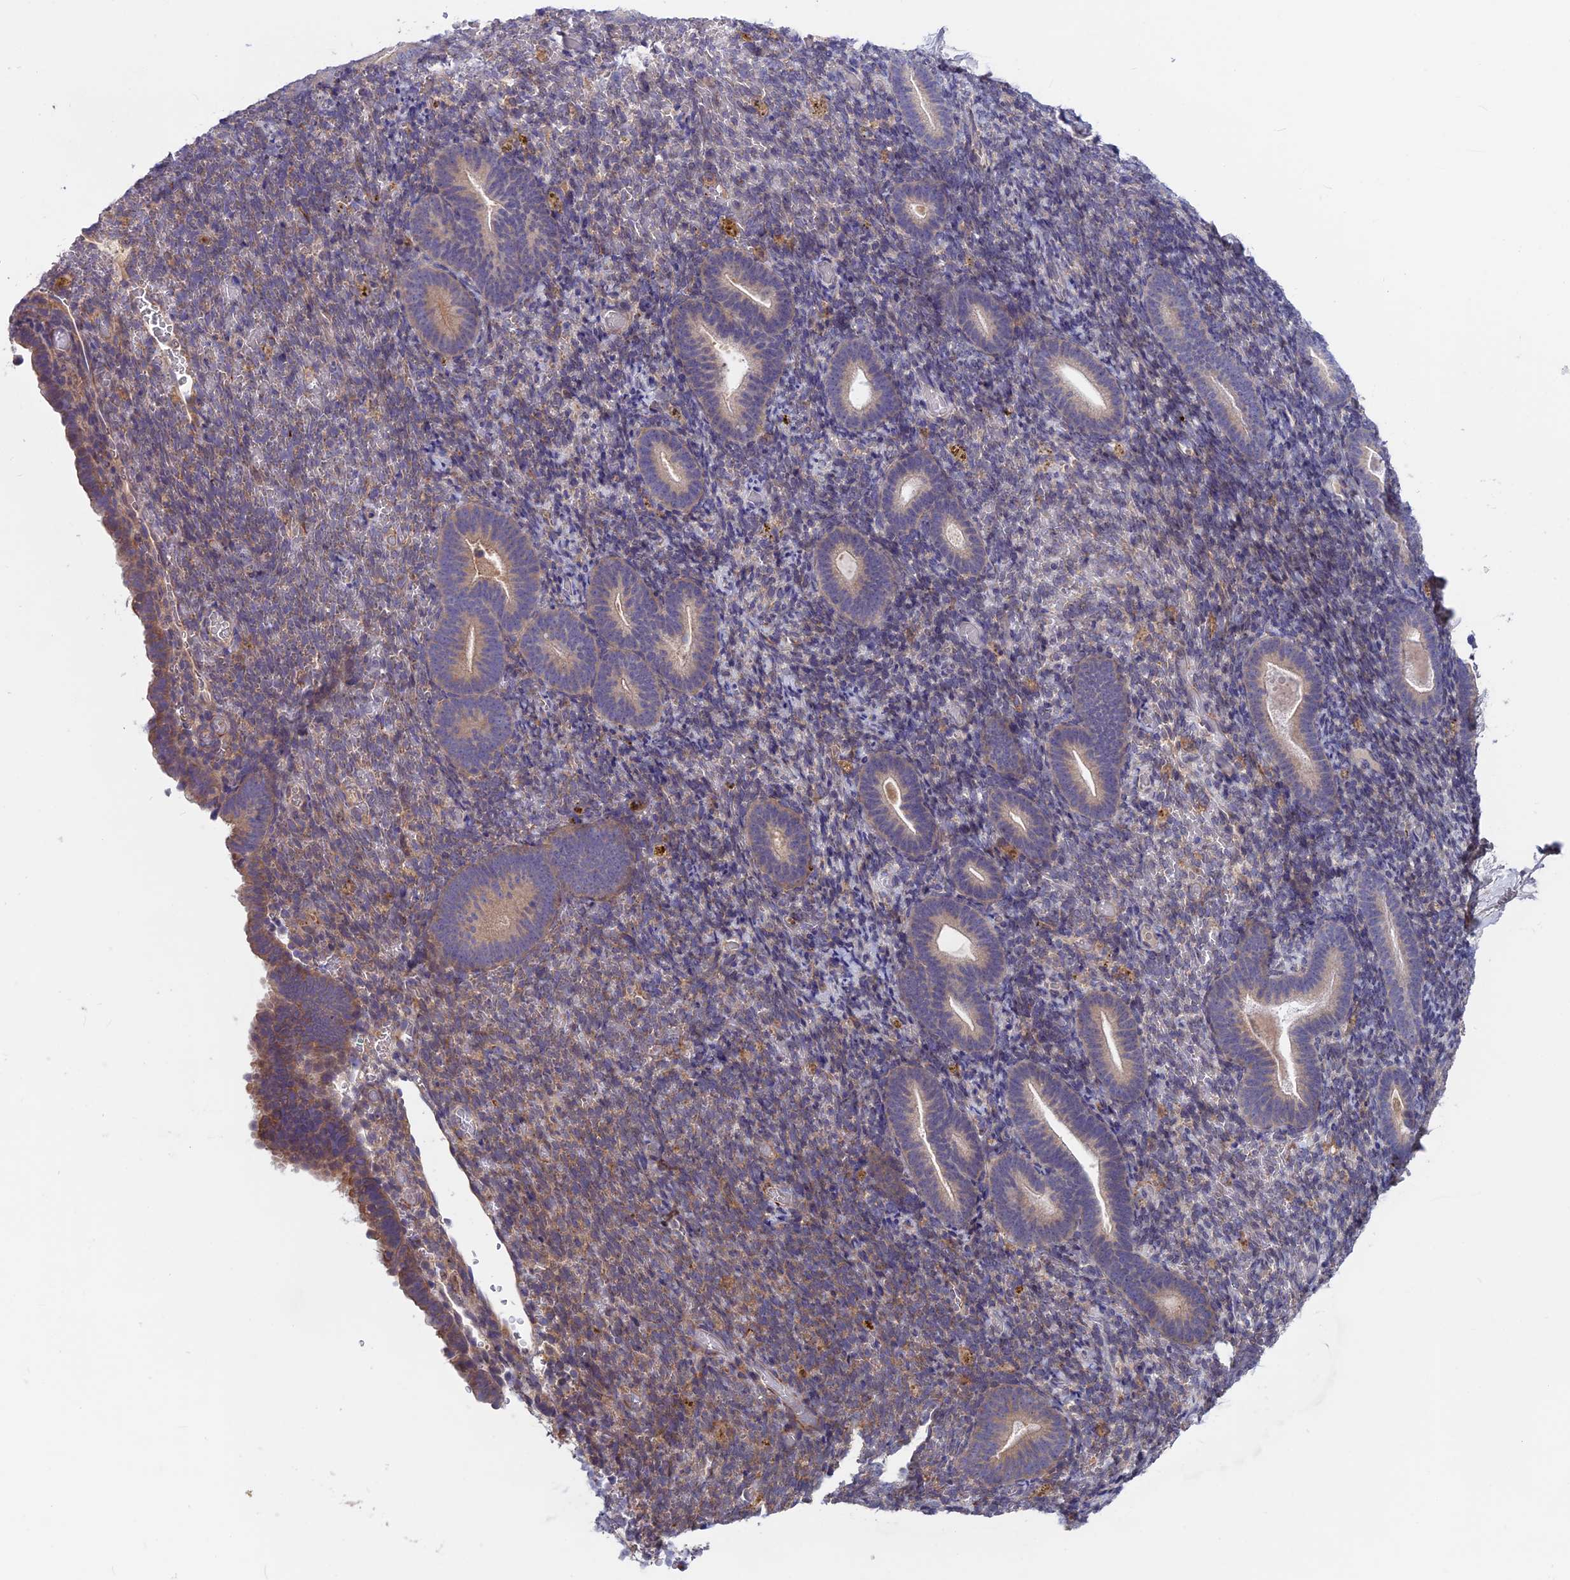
{"staining": {"intensity": "weak", "quantity": "<25%", "location": "cytoplasmic/membranous"}, "tissue": "endometrium", "cell_type": "Cells in endometrial stroma", "image_type": "normal", "snomed": [{"axis": "morphology", "description": "Normal tissue, NOS"}, {"axis": "topography", "description": "Endometrium"}], "caption": "Immunohistochemistry of normal endometrium demonstrates no positivity in cells in endometrial stroma.", "gene": "MAST2", "patient": {"sex": "female", "age": 51}}